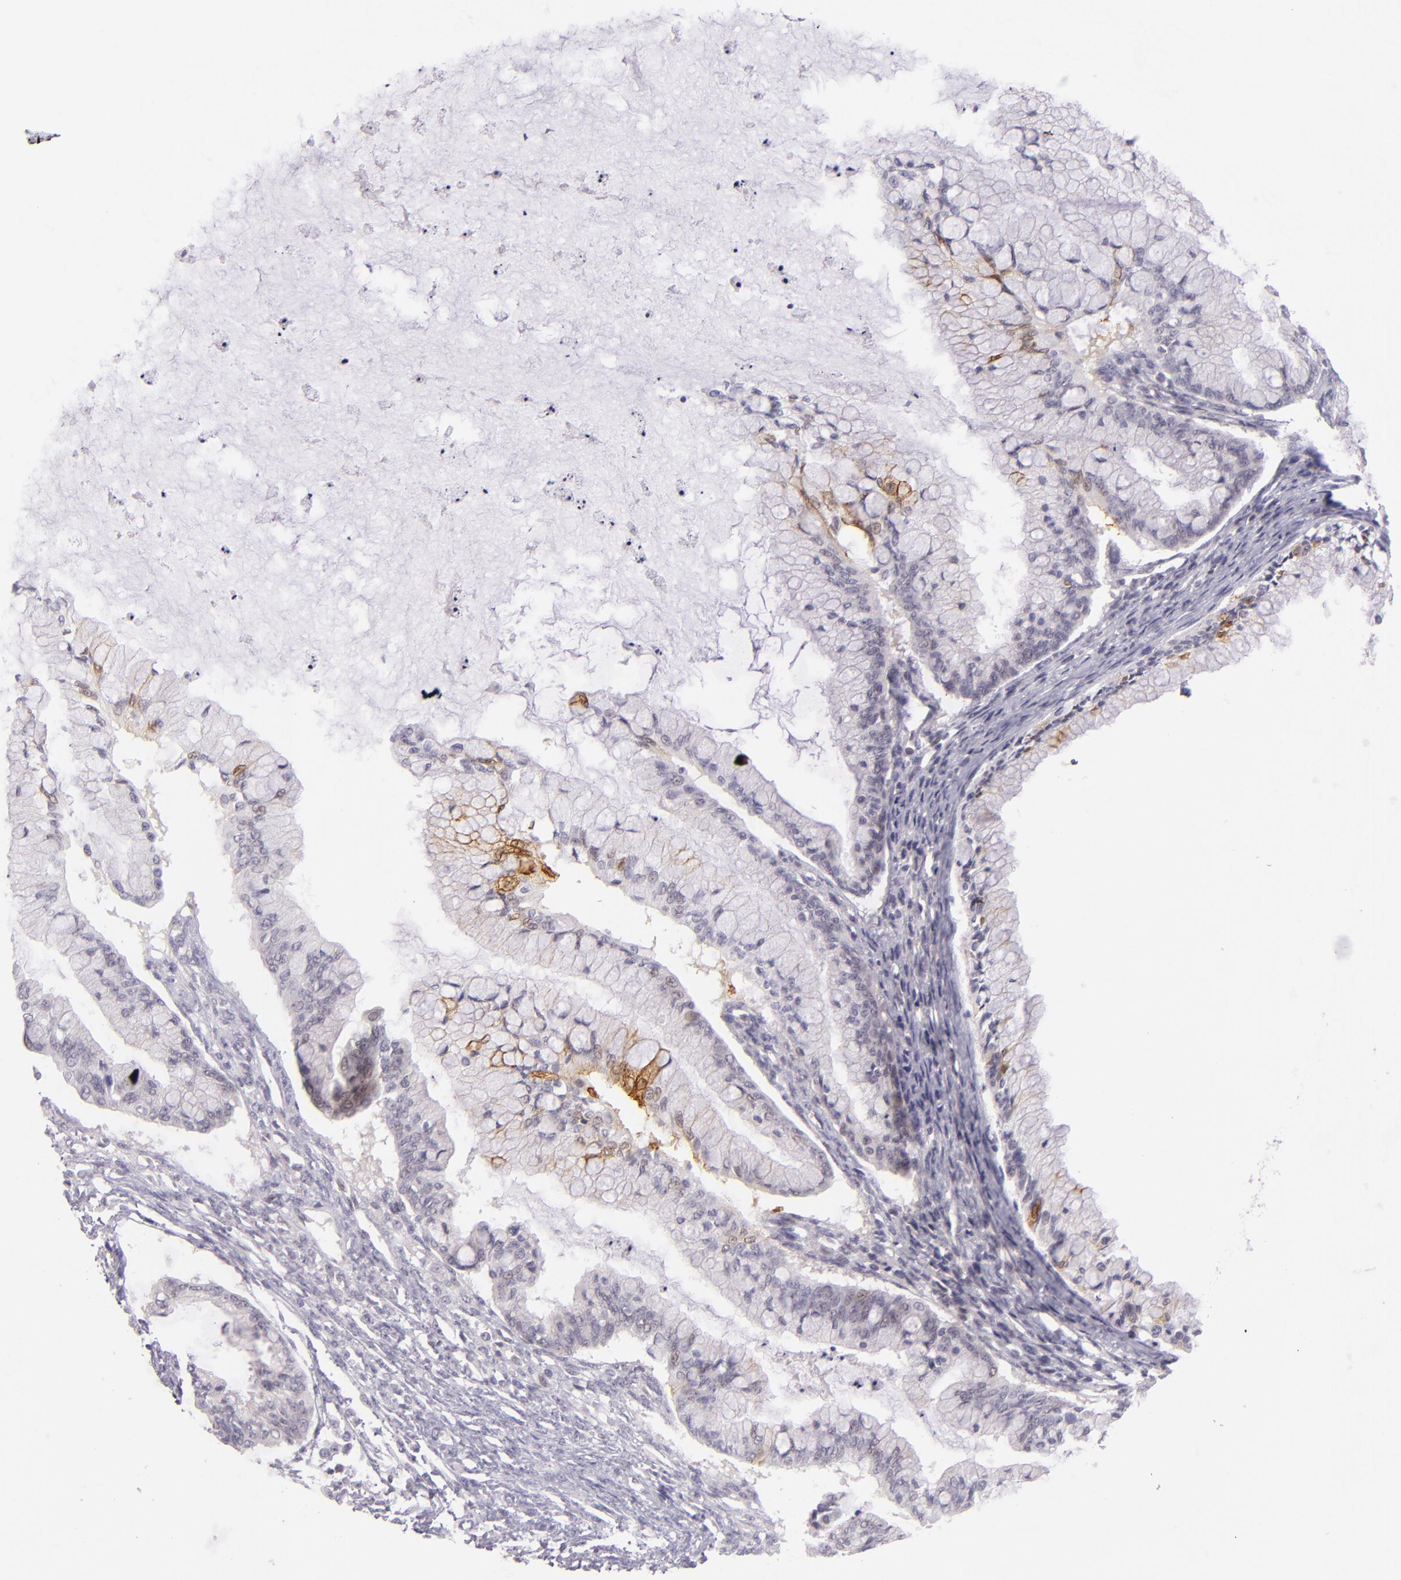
{"staining": {"intensity": "moderate", "quantity": "<25%", "location": "cytoplasmic/membranous"}, "tissue": "ovarian cancer", "cell_type": "Tumor cells", "image_type": "cancer", "snomed": [{"axis": "morphology", "description": "Cystadenocarcinoma, mucinous, NOS"}, {"axis": "topography", "description": "Ovary"}], "caption": "IHC photomicrograph of mucinous cystadenocarcinoma (ovarian) stained for a protein (brown), which shows low levels of moderate cytoplasmic/membranous positivity in about <25% of tumor cells.", "gene": "BCL3", "patient": {"sex": "female", "age": 57}}